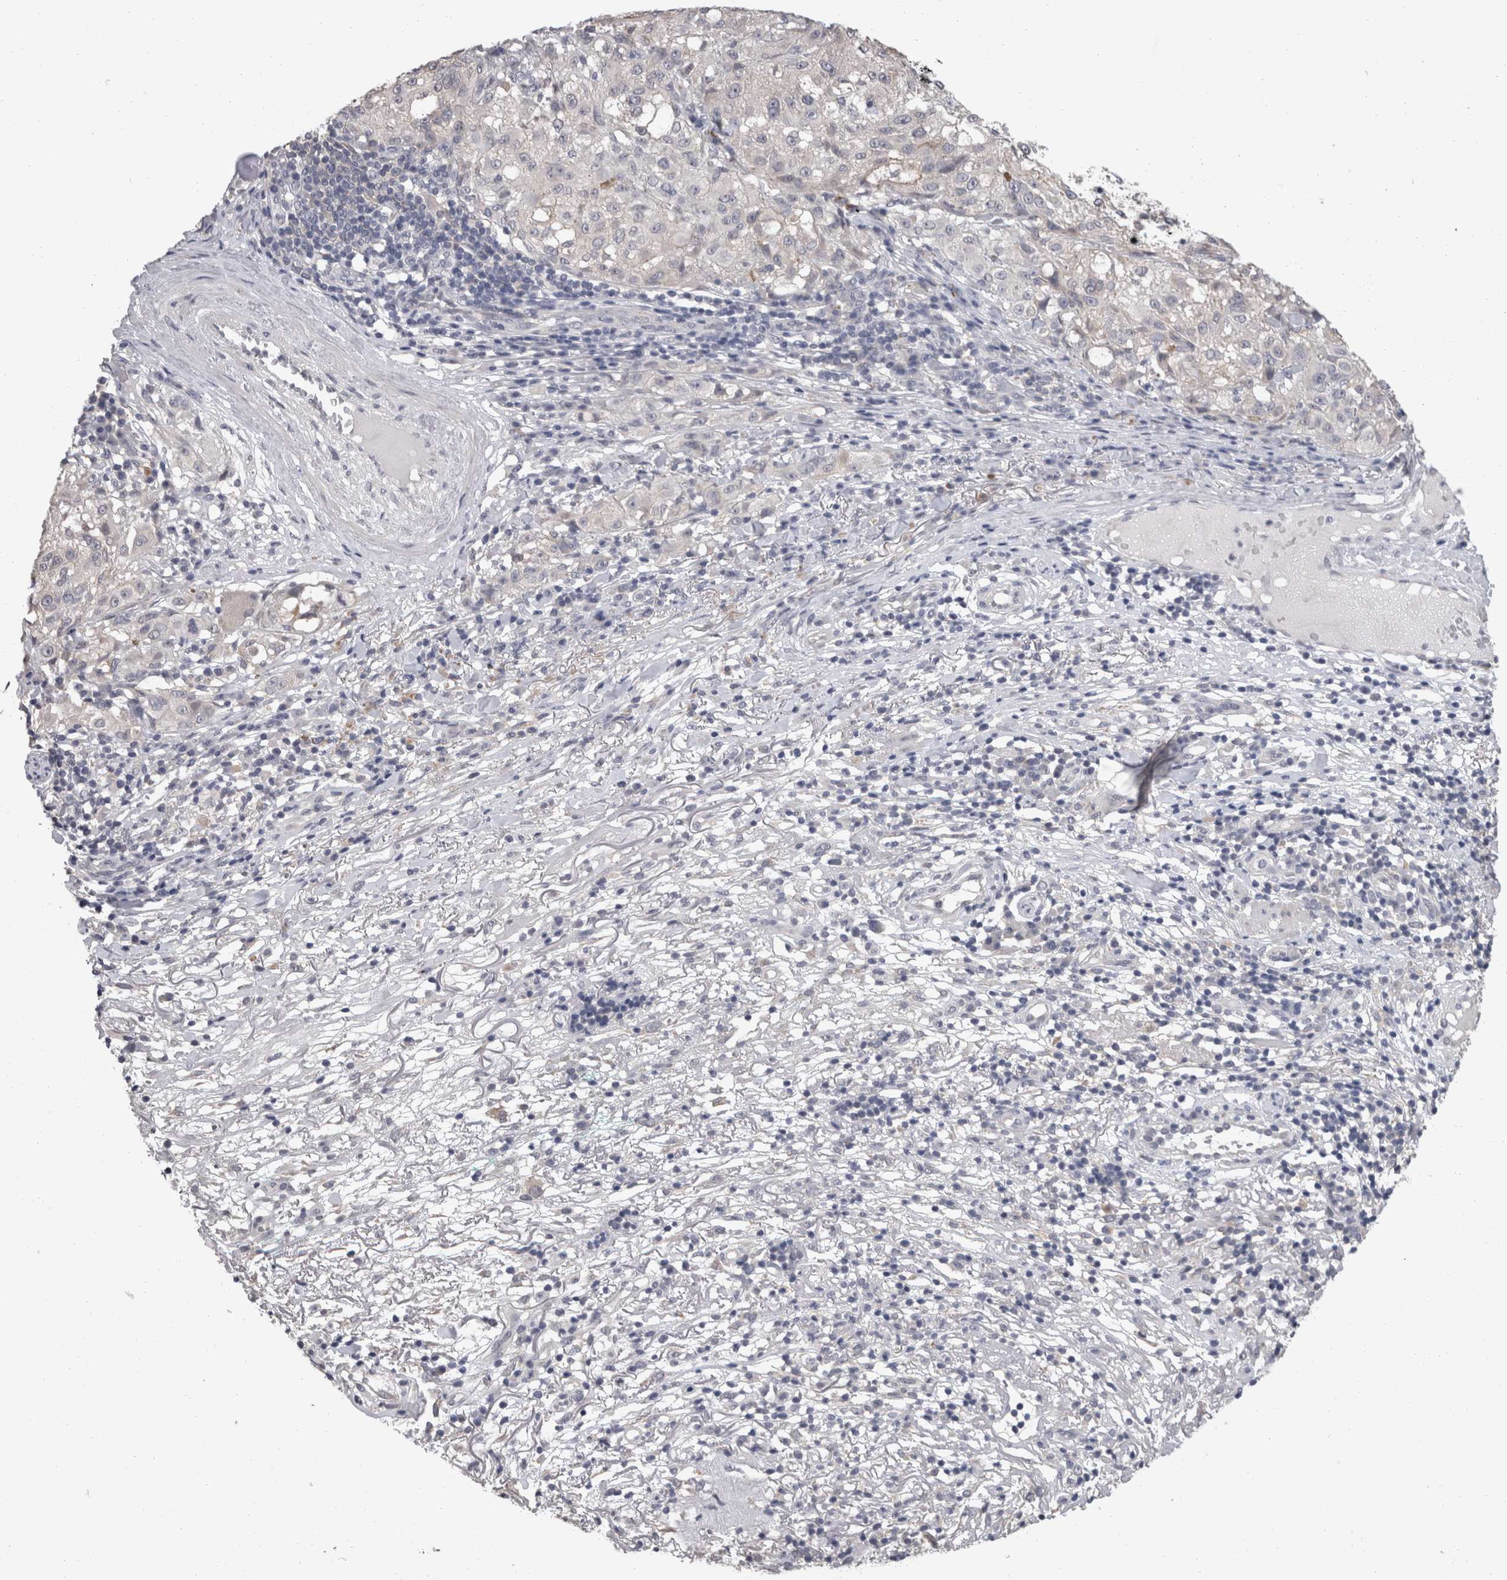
{"staining": {"intensity": "negative", "quantity": "none", "location": "none"}, "tissue": "melanoma", "cell_type": "Tumor cells", "image_type": "cancer", "snomed": [{"axis": "morphology", "description": "Necrosis, NOS"}, {"axis": "morphology", "description": "Malignant melanoma, NOS"}, {"axis": "topography", "description": "Skin"}], "caption": "DAB (3,3'-diaminobenzidine) immunohistochemical staining of human malignant melanoma demonstrates no significant expression in tumor cells.", "gene": "FHOD3", "patient": {"sex": "female", "age": 87}}